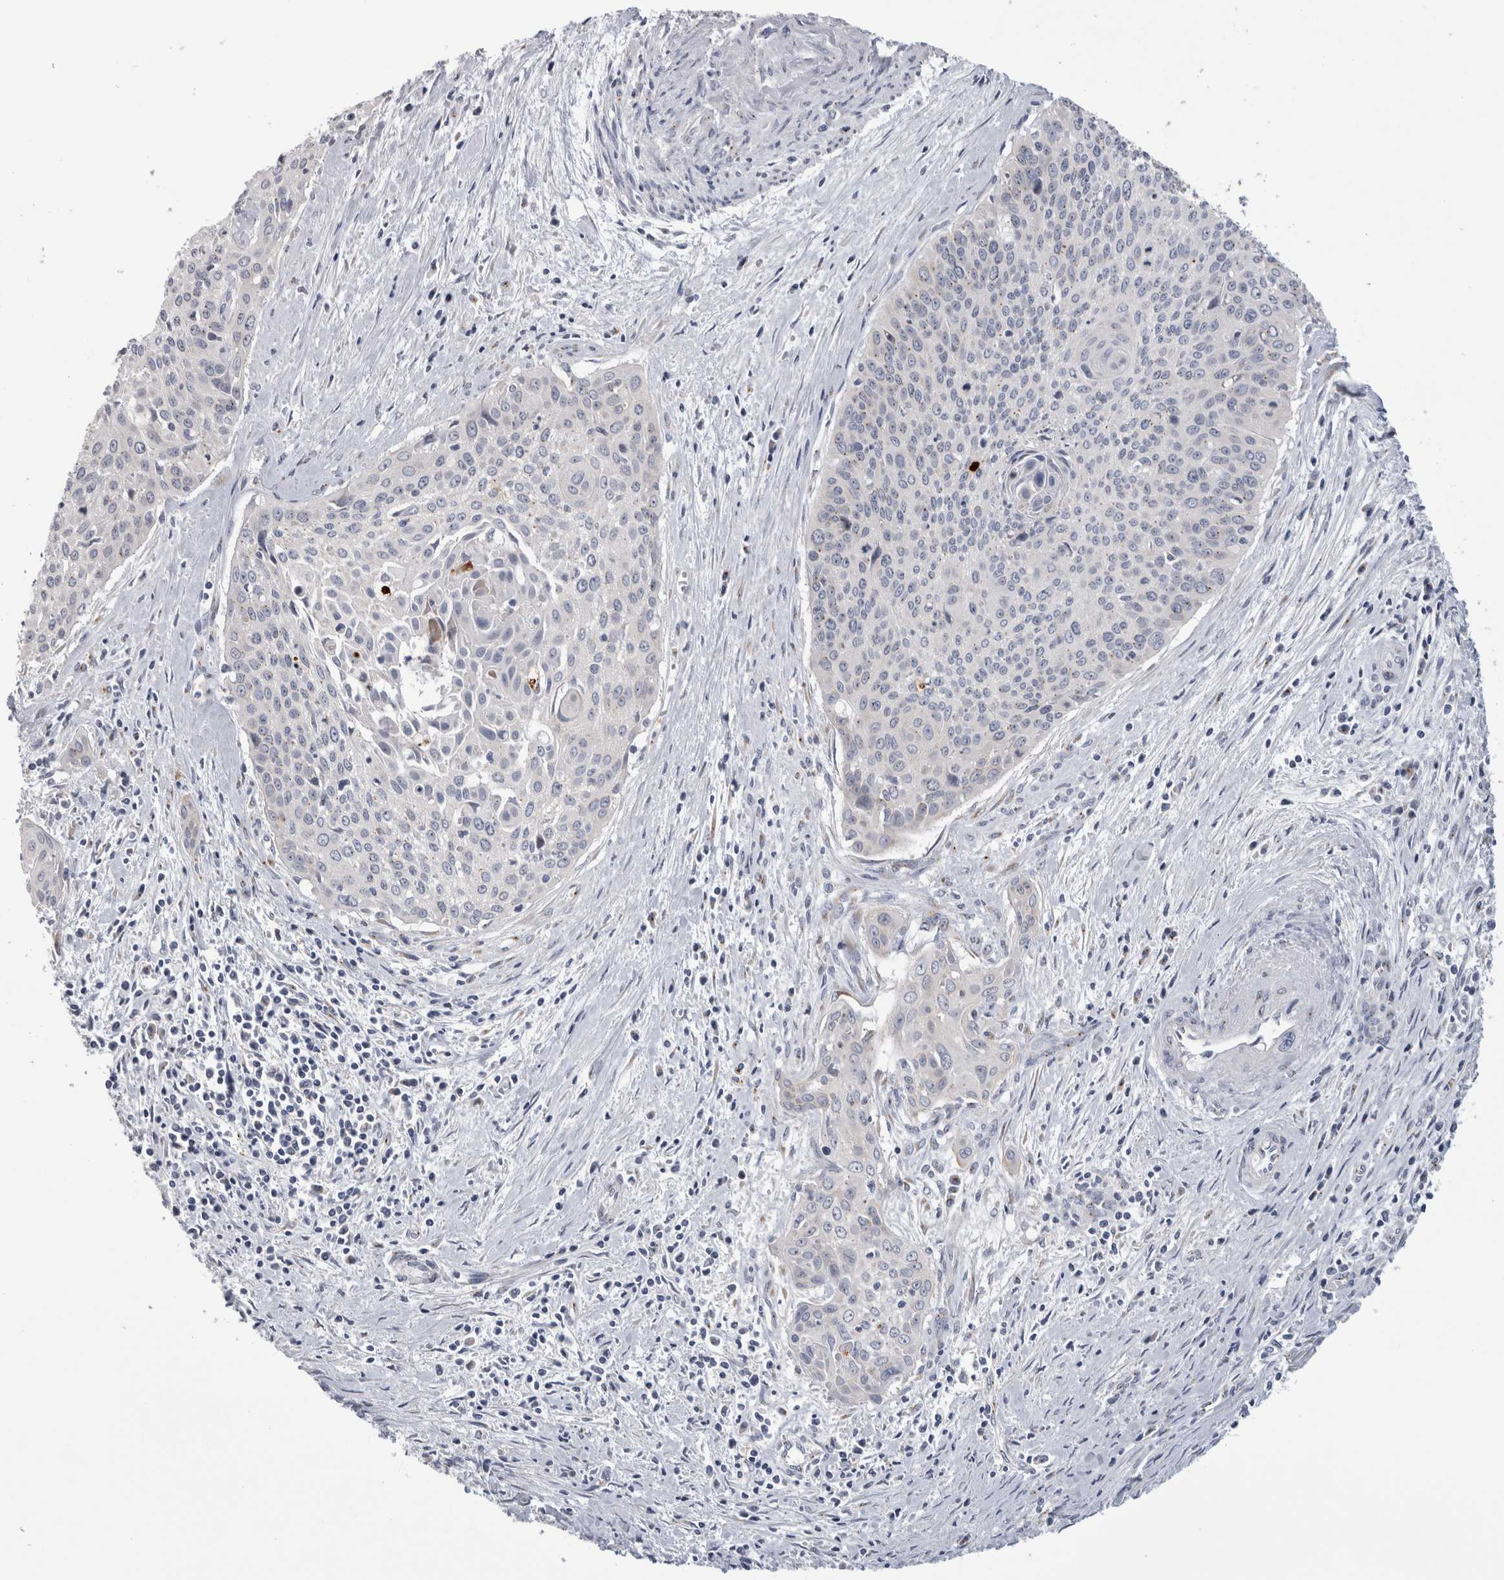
{"staining": {"intensity": "negative", "quantity": "none", "location": "none"}, "tissue": "cervical cancer", "cell_type": "Tumor cells", "image_type": "cancer", "snomed": [{"axis": "morphology", "description": "Squamous cell carcinoma, NOS"}, {"axis": "topography", "description": "Cervix"}], "caption": "Tumor cells are negative for protein expression in human cervical cancer (squamous cell carcinoma).", "gene": "AKAP9", "patient": {"sex": "female", "age": 55}}